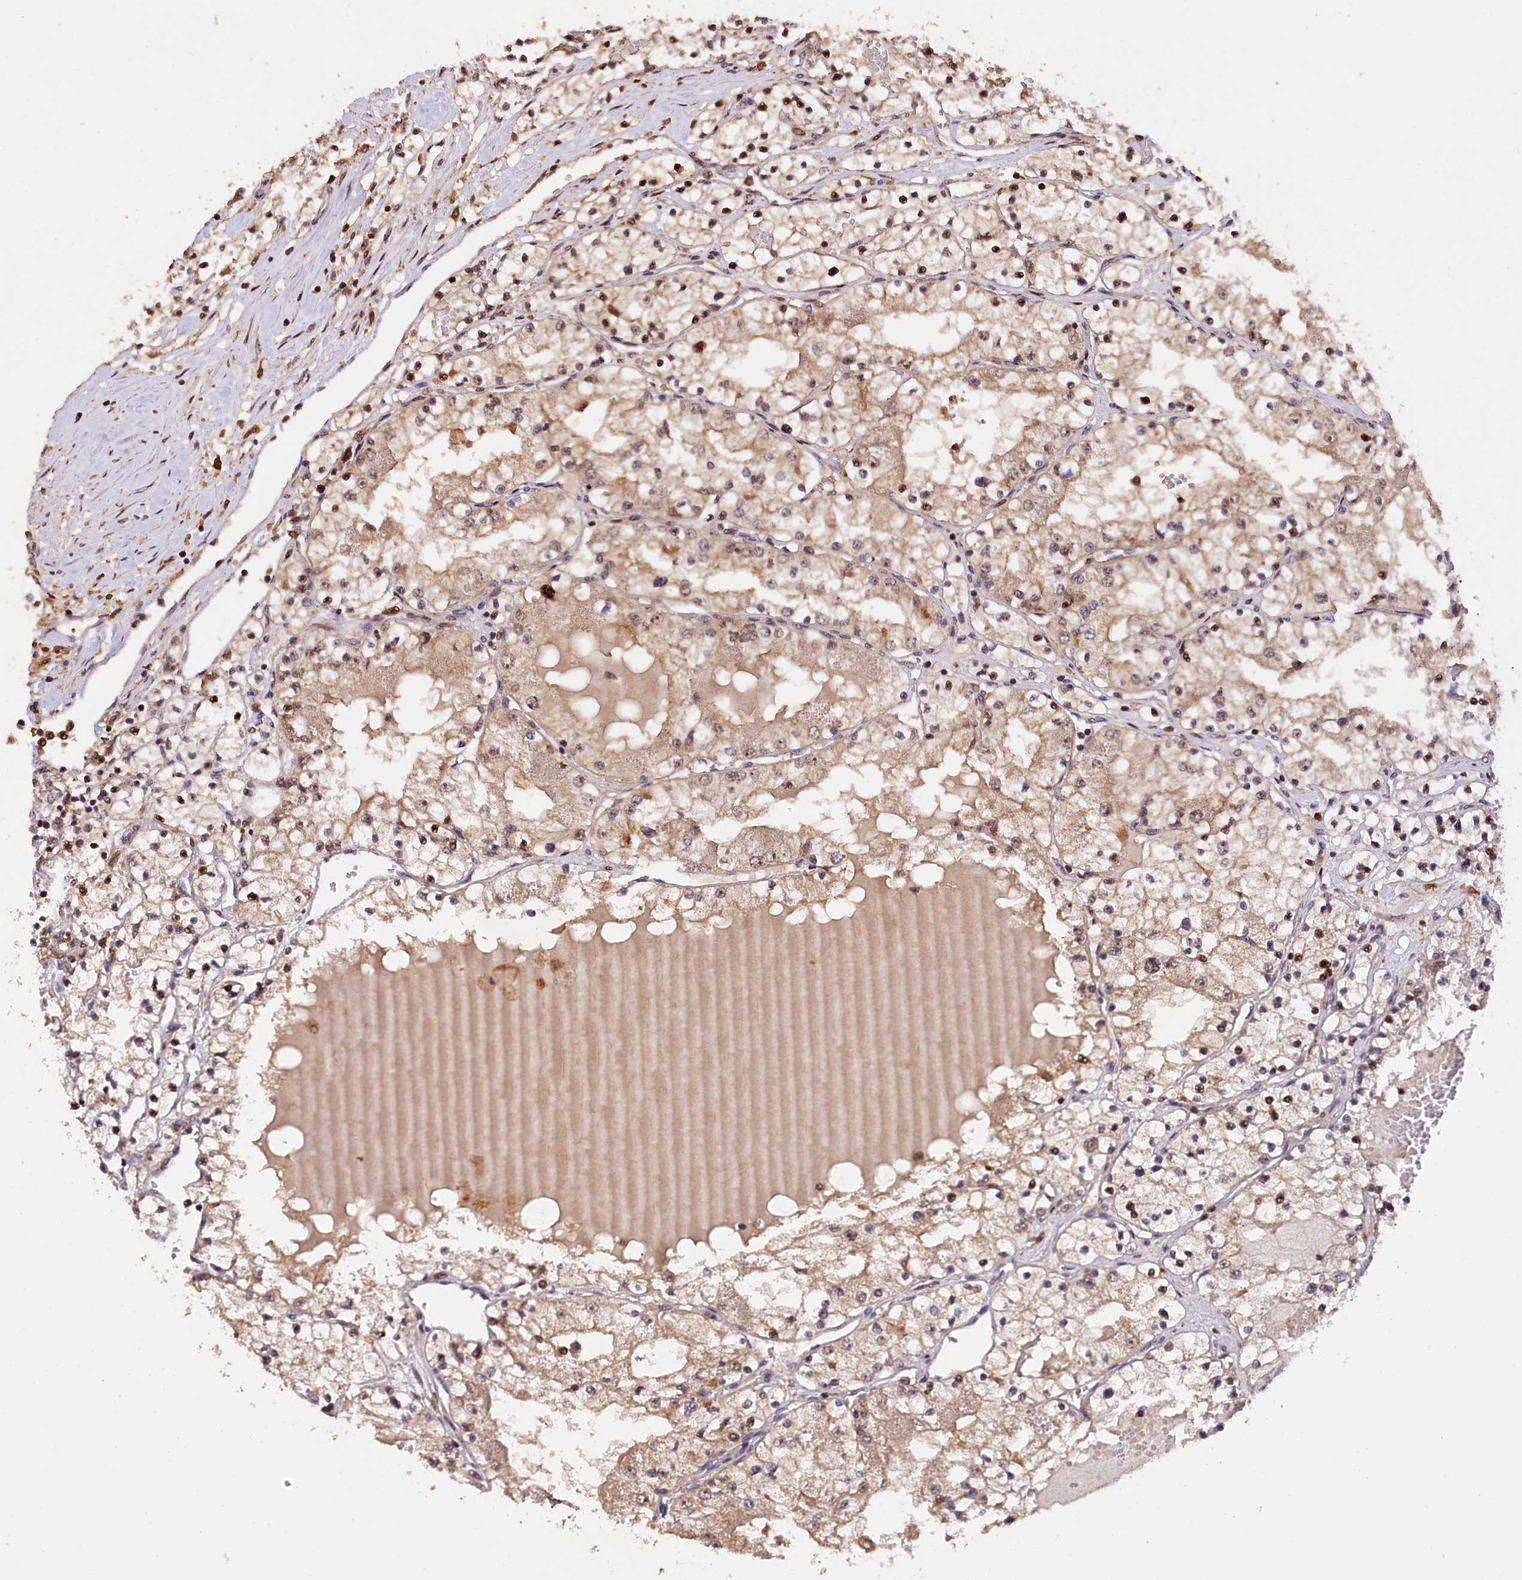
{"staining": {"intensity": "moderate", "quantity": "25%-75%", "location": "cytoplasmic/membranous,nuclear"}, "tissue": "renal cancer", "cell_type": "Tumor cells", "image_type": "cancer", "snomed": [{"axis": "morphology", "description": "Normal tissue, NOS"}, {"axis": "morphology", "description": "Adenocarcinoma, NOS"}, {"axis": "topography", "description": "Kidney"}], "caption": "DAB immunohistochemical staining of human adenocarcinoma (renal) shows moderate cytoplasmic/membranous and nuclear protein expression in about 25%-75% of tumor cells.", "gene": "PHAF1", "patient": {"sex": "male", "age": 68}}